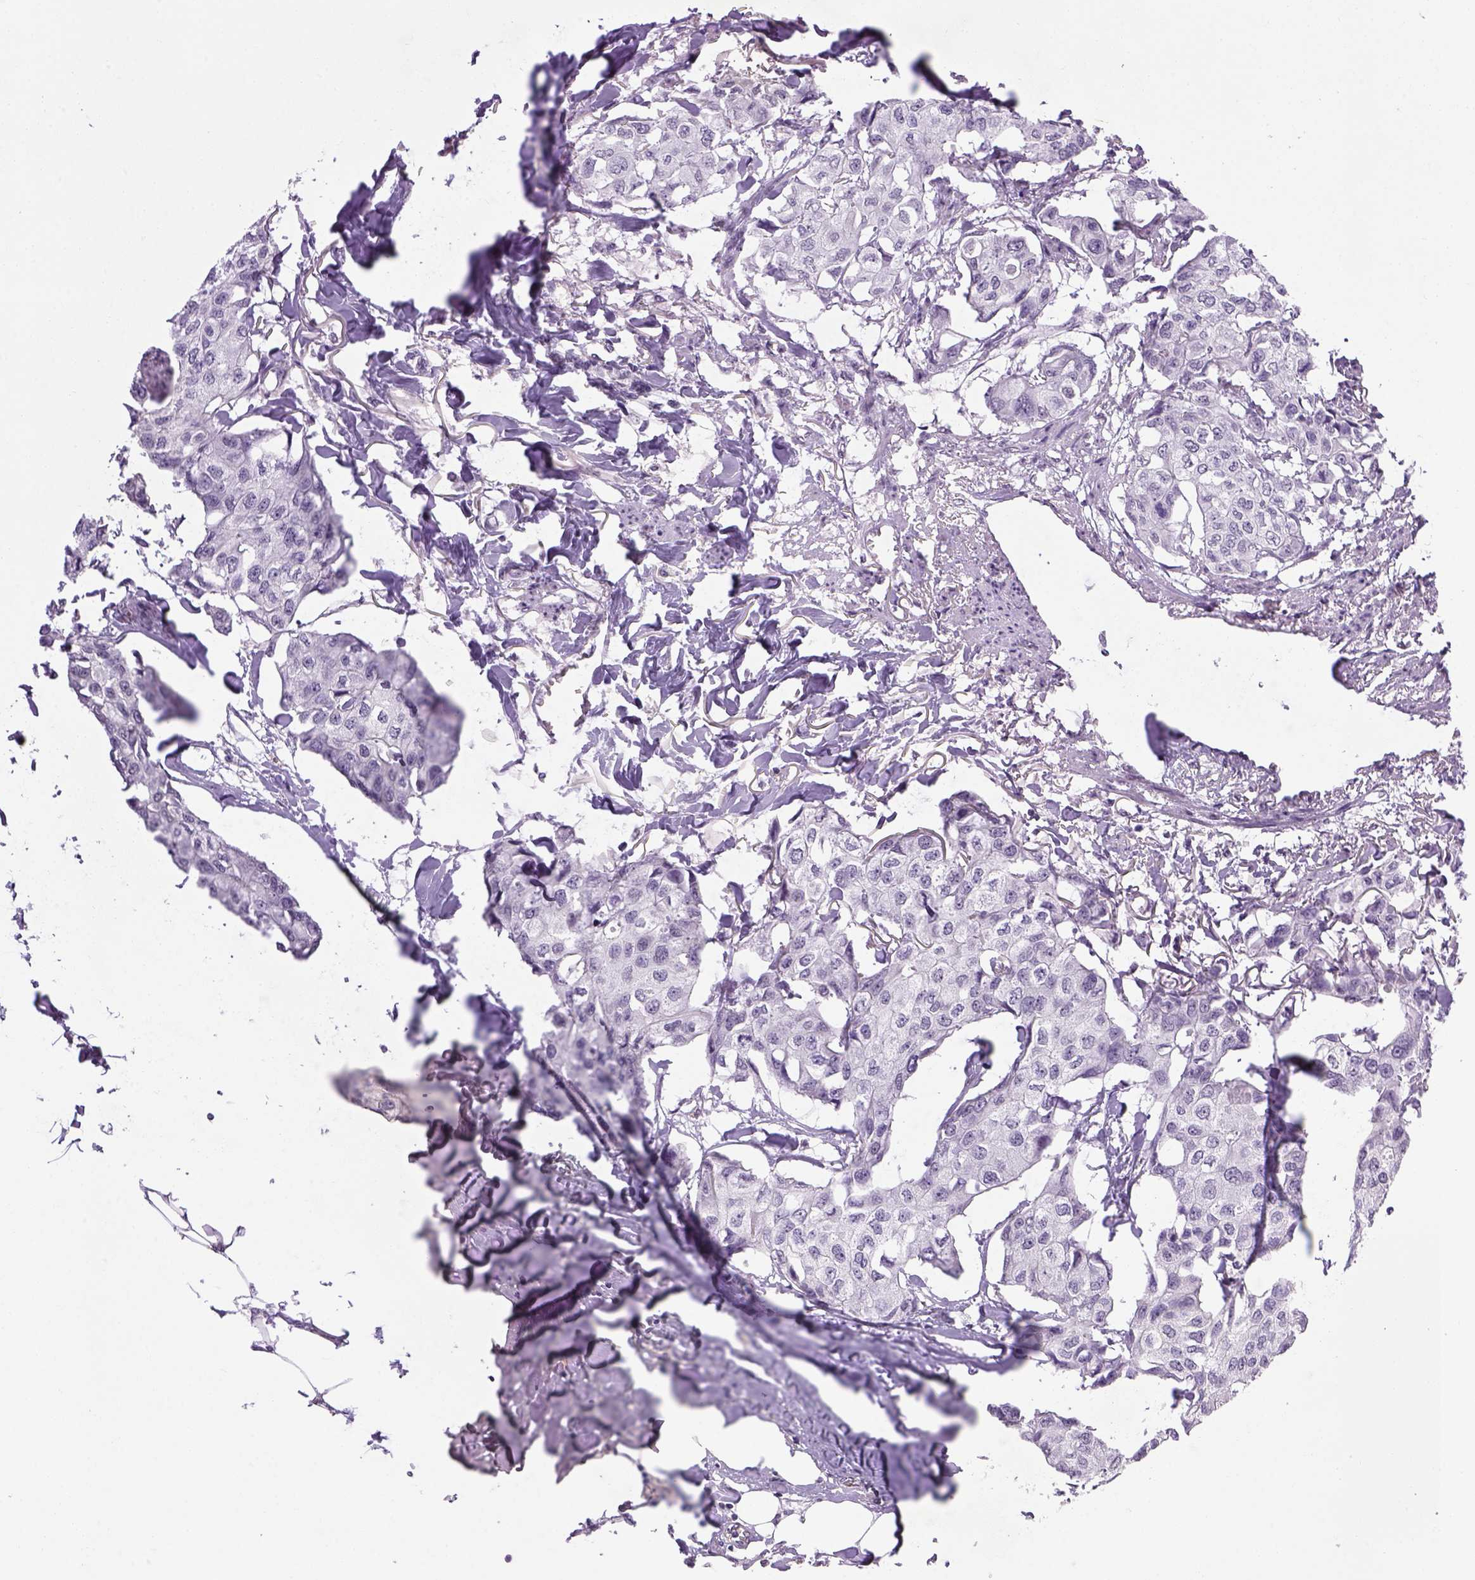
{"staining": {"intensity": "negative", "quantity": "none", "location": "none"}, "tissue": "breast cancer", "cell_type": "Tumor cells", "image_type": "cancer", "snomed": [{"axis": "morphology", "description": "Duct carcinoma"}, {"axis": "topography", "description": "Breast"}], "caption": "Immunohistochemistry (IHC) of human invasive ductal carcinoma (breast) displays no expression in tumor cells.", "gene": "PRRT1", "patient": {"sex": "female", "age": 80}}